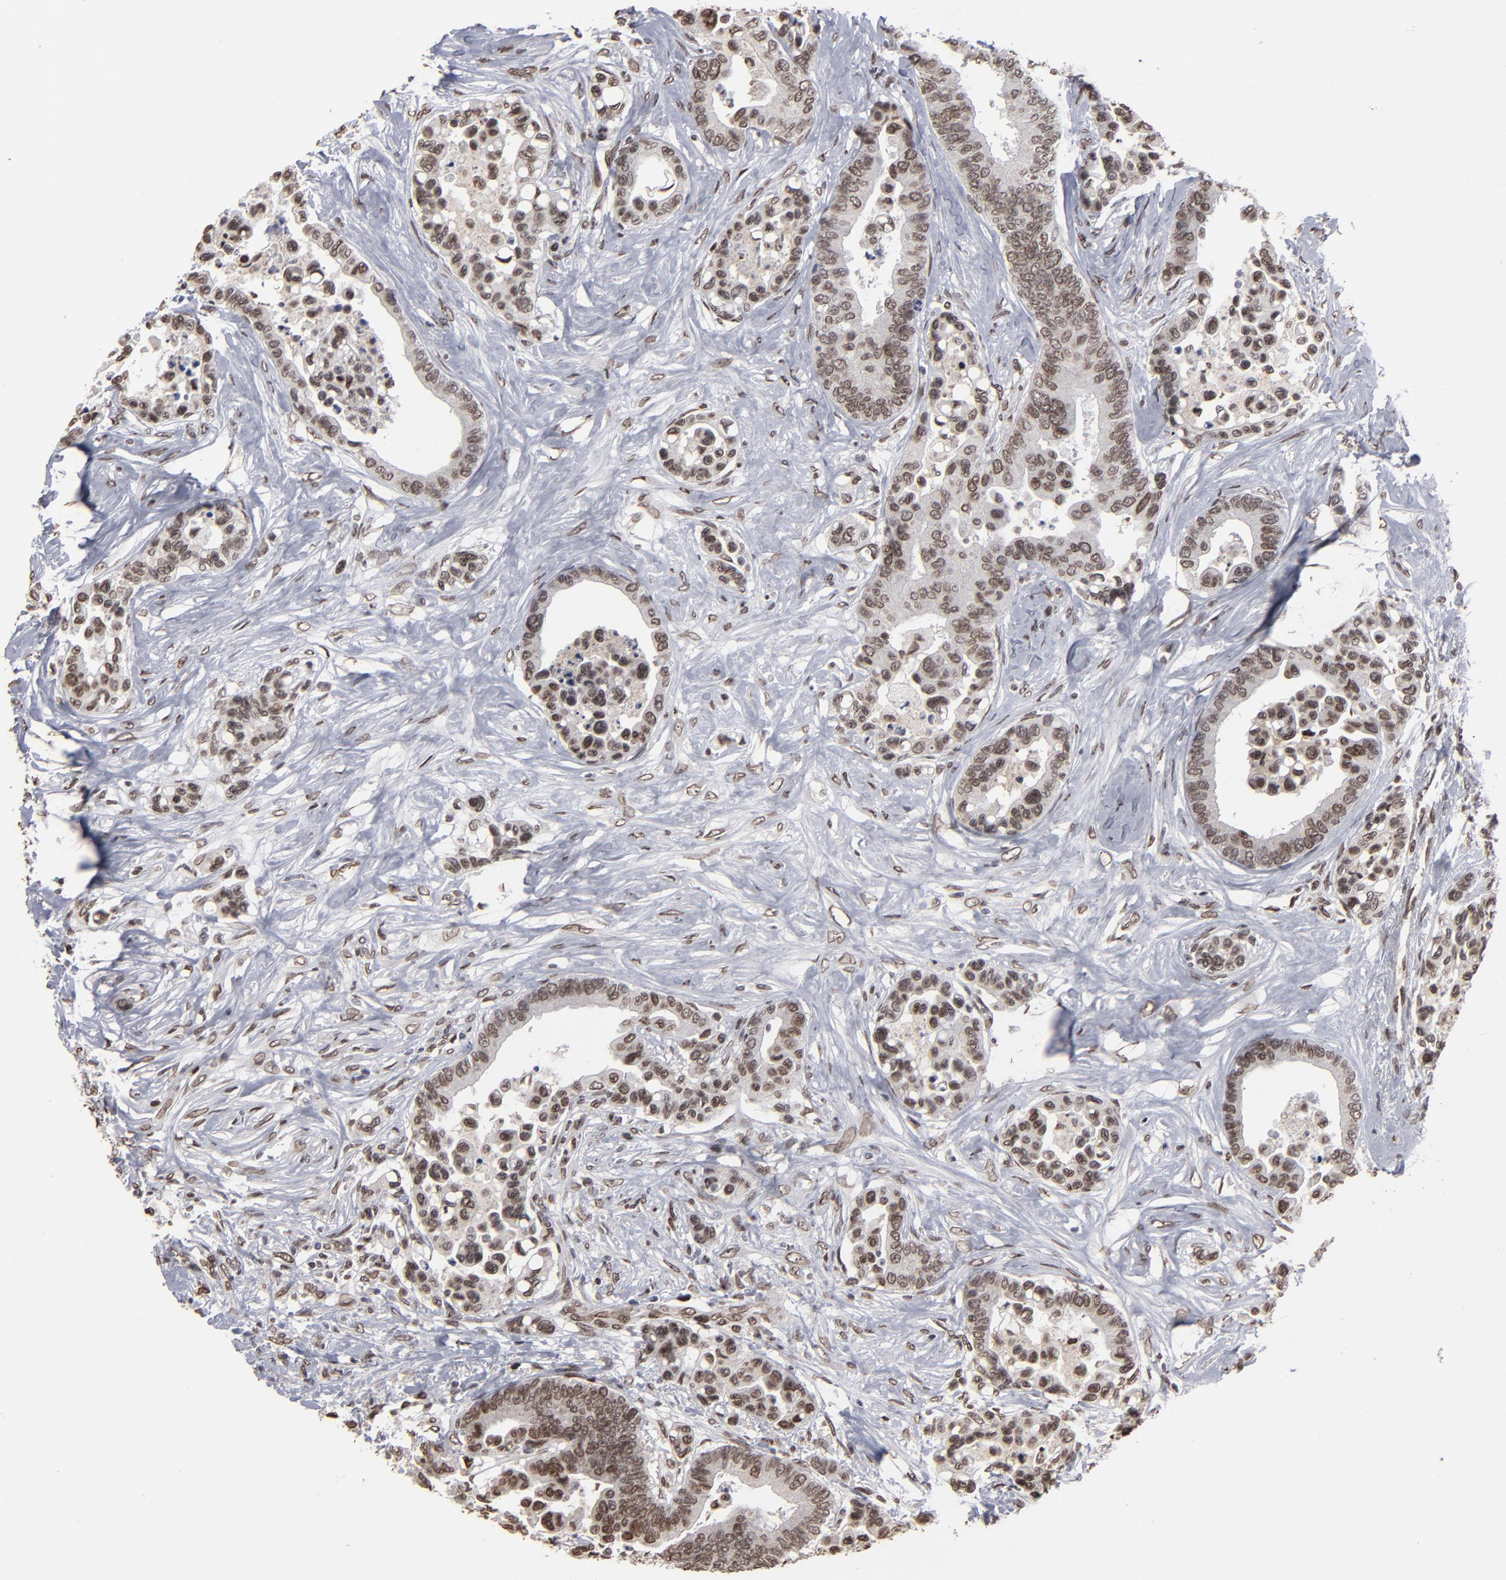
{"staining": {"intensity": "moderate", "quantity": ">75%", "location": "nuclear"}, "tissue": "colorectal cancer", "cell_type": "Tumor cells", "image_type": "cancer", "snomed": [{"axis": "morphology", "description": "Adenocarcinoma, NOS"}, {"axis": "topography", "description": "Colon"}], "caption": "A high-resolution image shows immunohistochemistry (IHC) staining of colorectal cancer (adenocarcinoma), which demonstrates moderate nuclear positivity in about >75% of tumor cells.", "gene": "BAZ1A", "patient": {"sex": "male", "age": 82}}